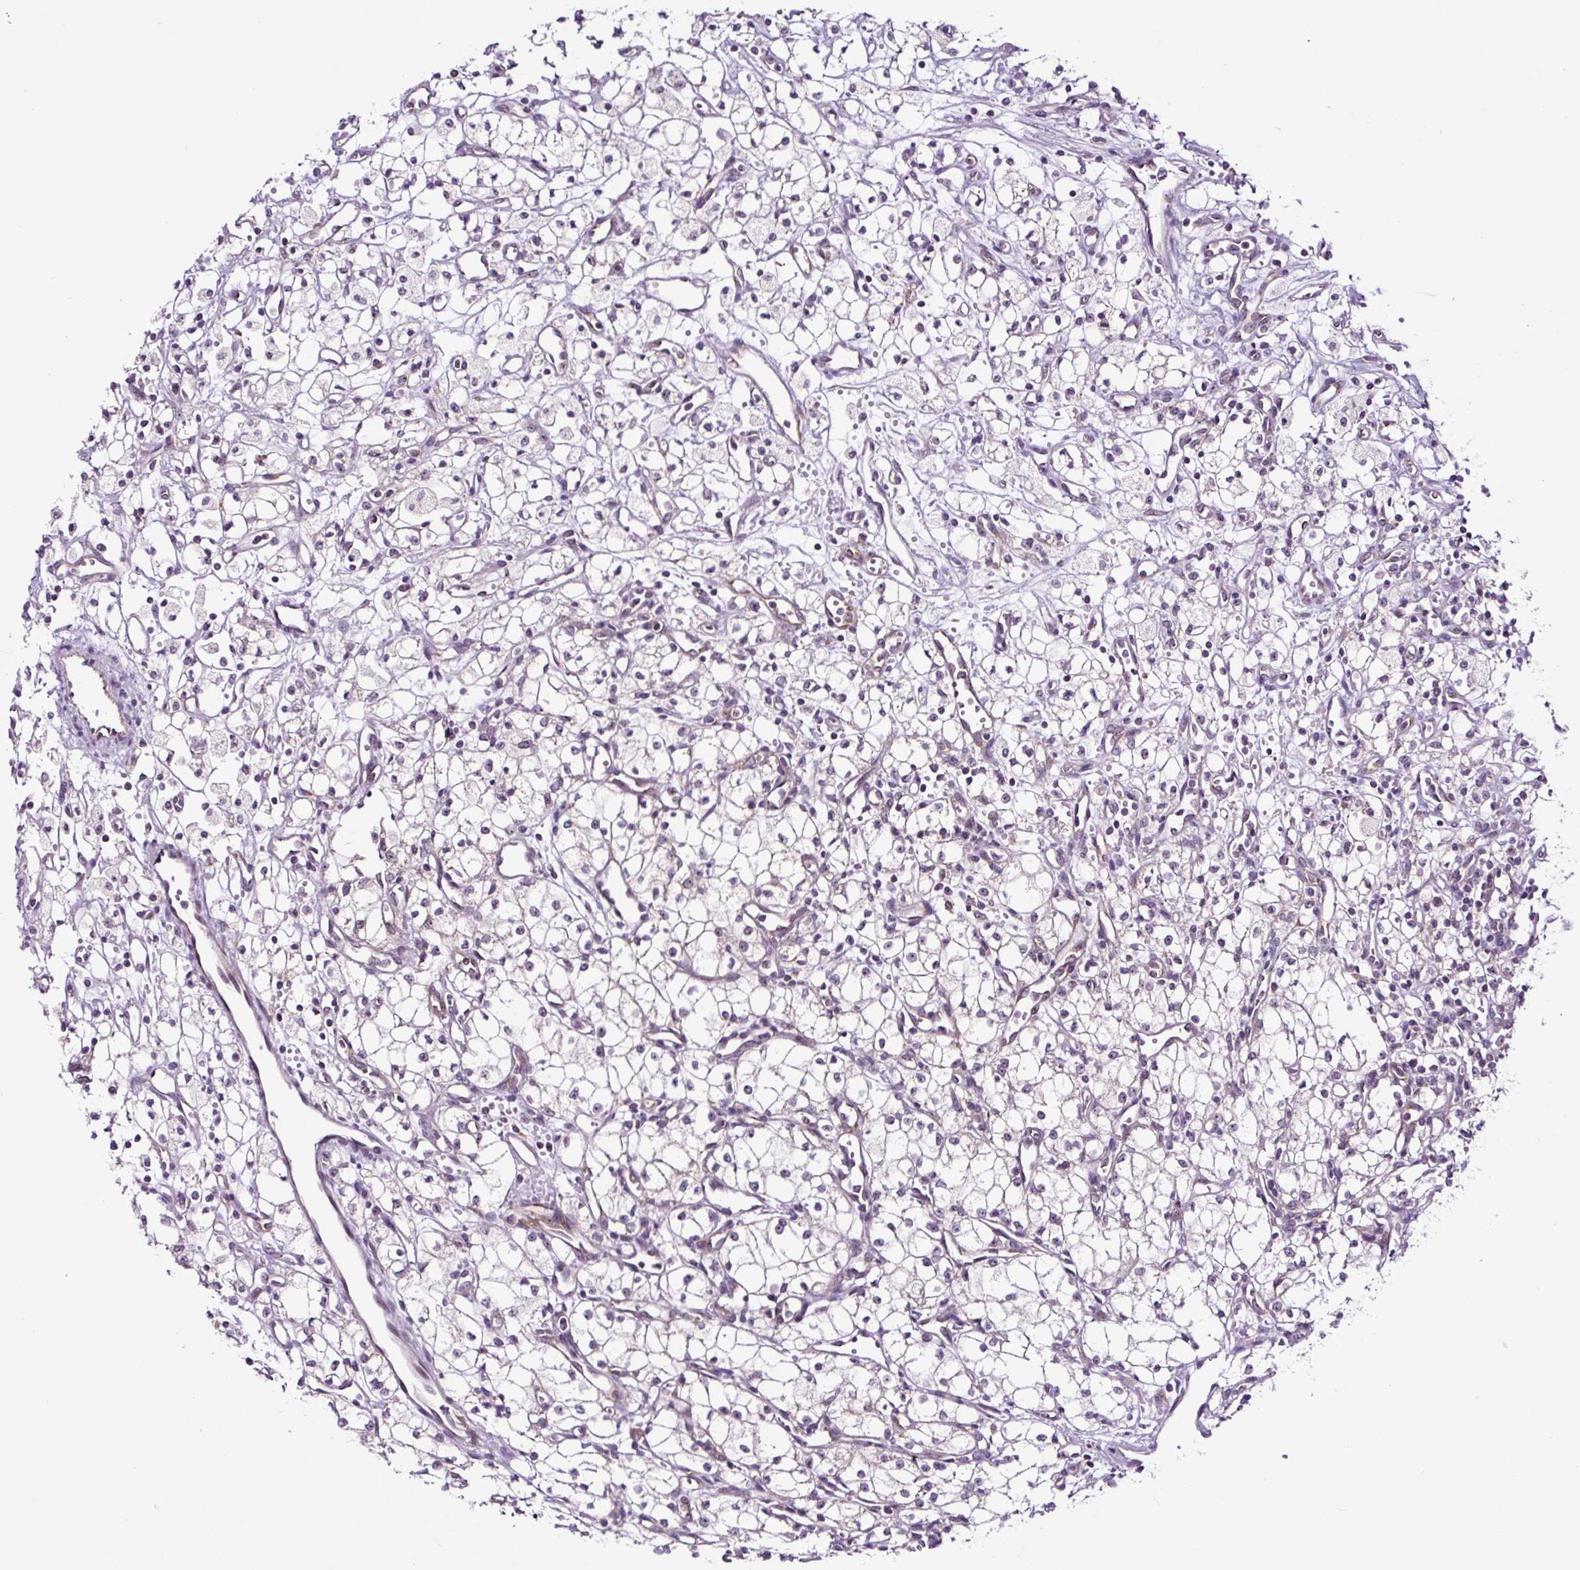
{"staining": {"intensity": "negative", "quantity": "none", "location": "none"}, "tissue": "renal cancer", "cell_type": "Tumor cells", "image_type": "cancer", "snomed": [{"axis": "morphology", "description": "Adenocarcinoma, NOS"}, {"axis": "topography", "description": "Kidney"}], "caption": "Renal cancer (adenocarcinoma) stained for a protein using IHC demonstrates no positivity tumor cells.", "gene": "NOM1", "patient": {"sex": "male", "age": 59}}